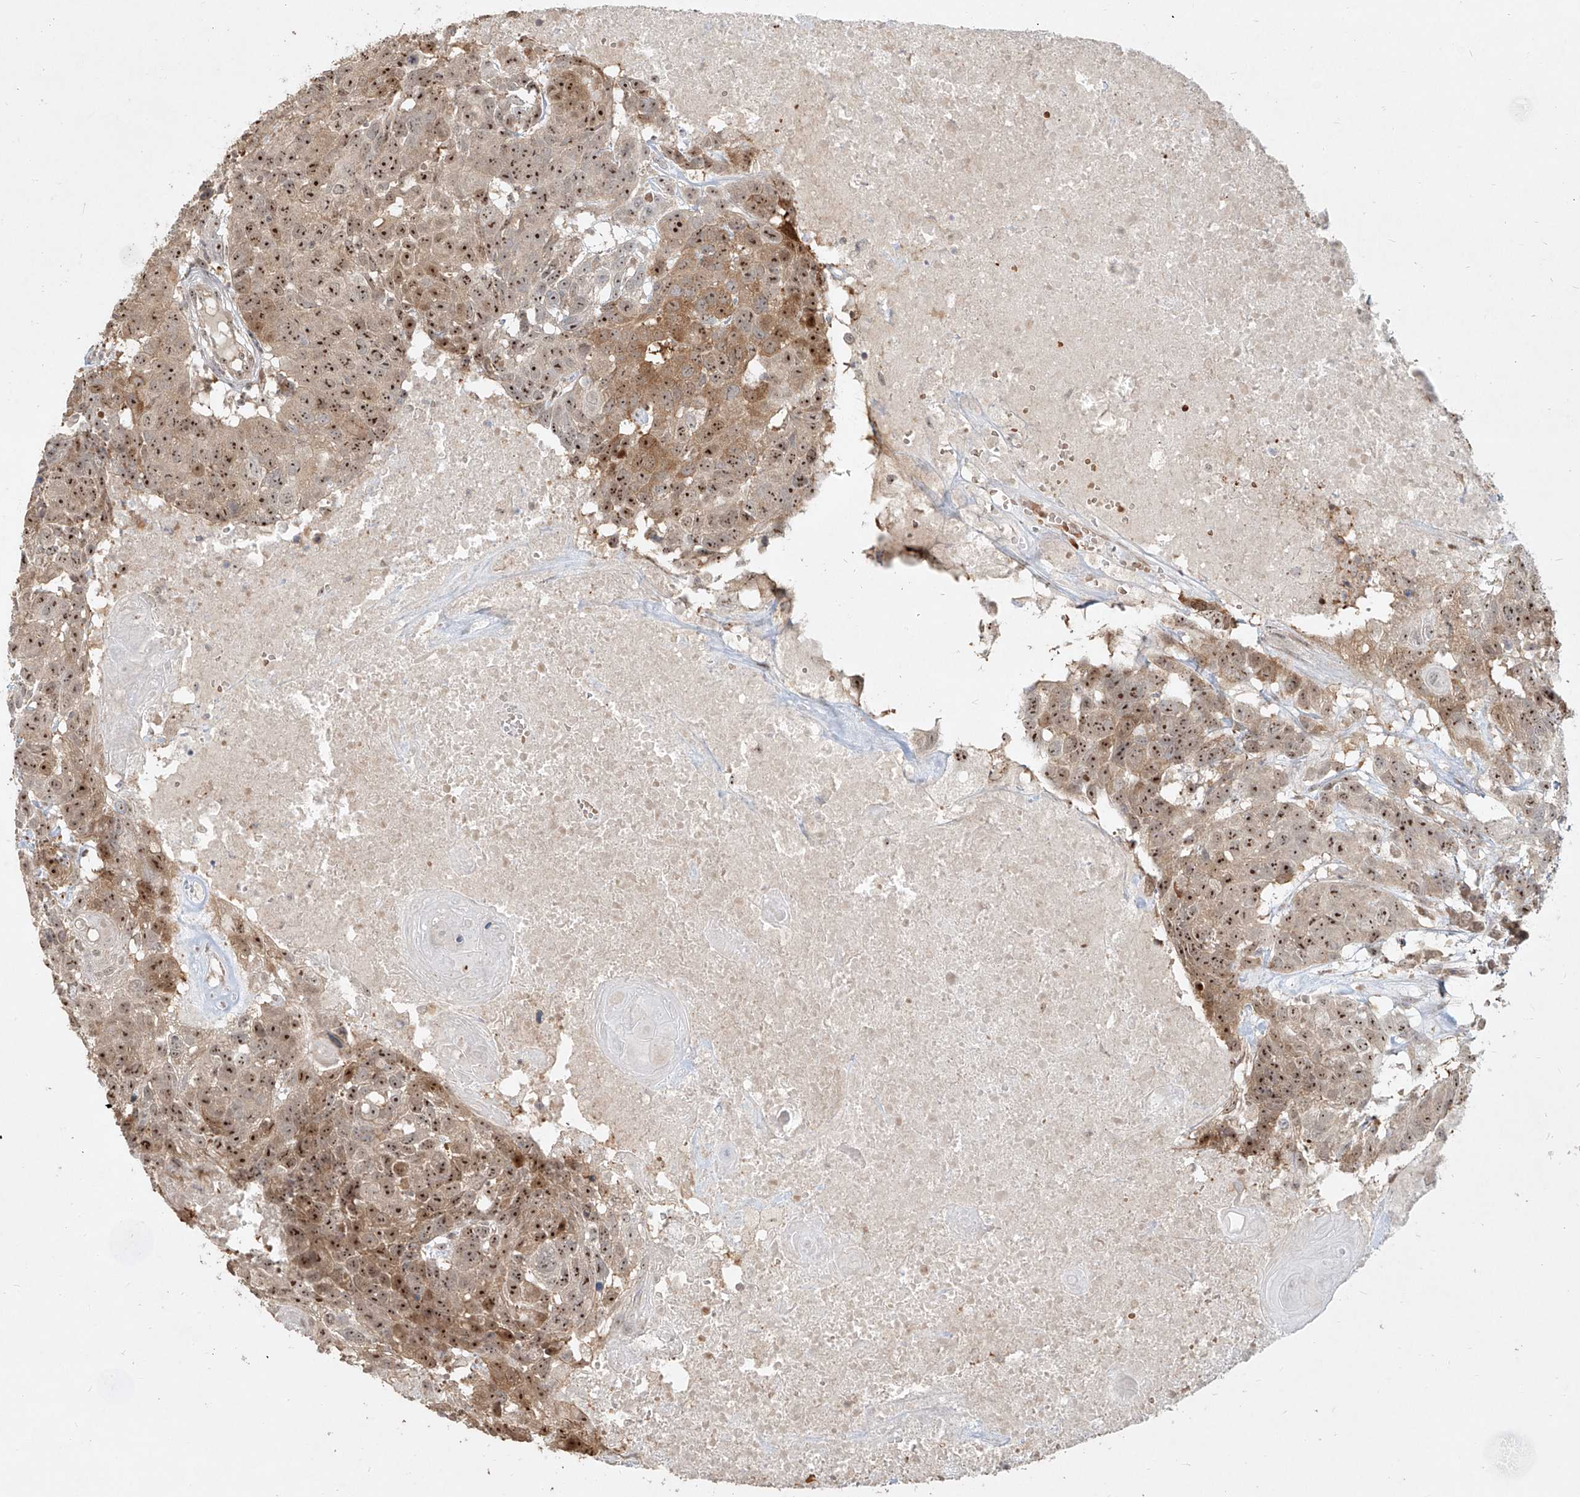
{"staining": {"intensity": "moderate", "quantity": ">75%", "location": "cytoplasmic/membranous,nuclear"}, "tissue": "head and neck cancer", "cell_type": "Tumor cells", "image_type": "cancer", "snomed": [{"axis": "morphology", "description": "Squamous cell carcinoma, NOS"}, {"axis": "topography", "description": "Head-Neck"}], "caption": "The photomicrograph reveals immunohistochemical staining of squamous cell carcinoma (head and neck). There is moderate cytoplasmic/membranous and nuclear positivity is seen in about >75% of tumor cells.", "gene": "BYSL", "patient": {"sex": "male", "age": 66}}